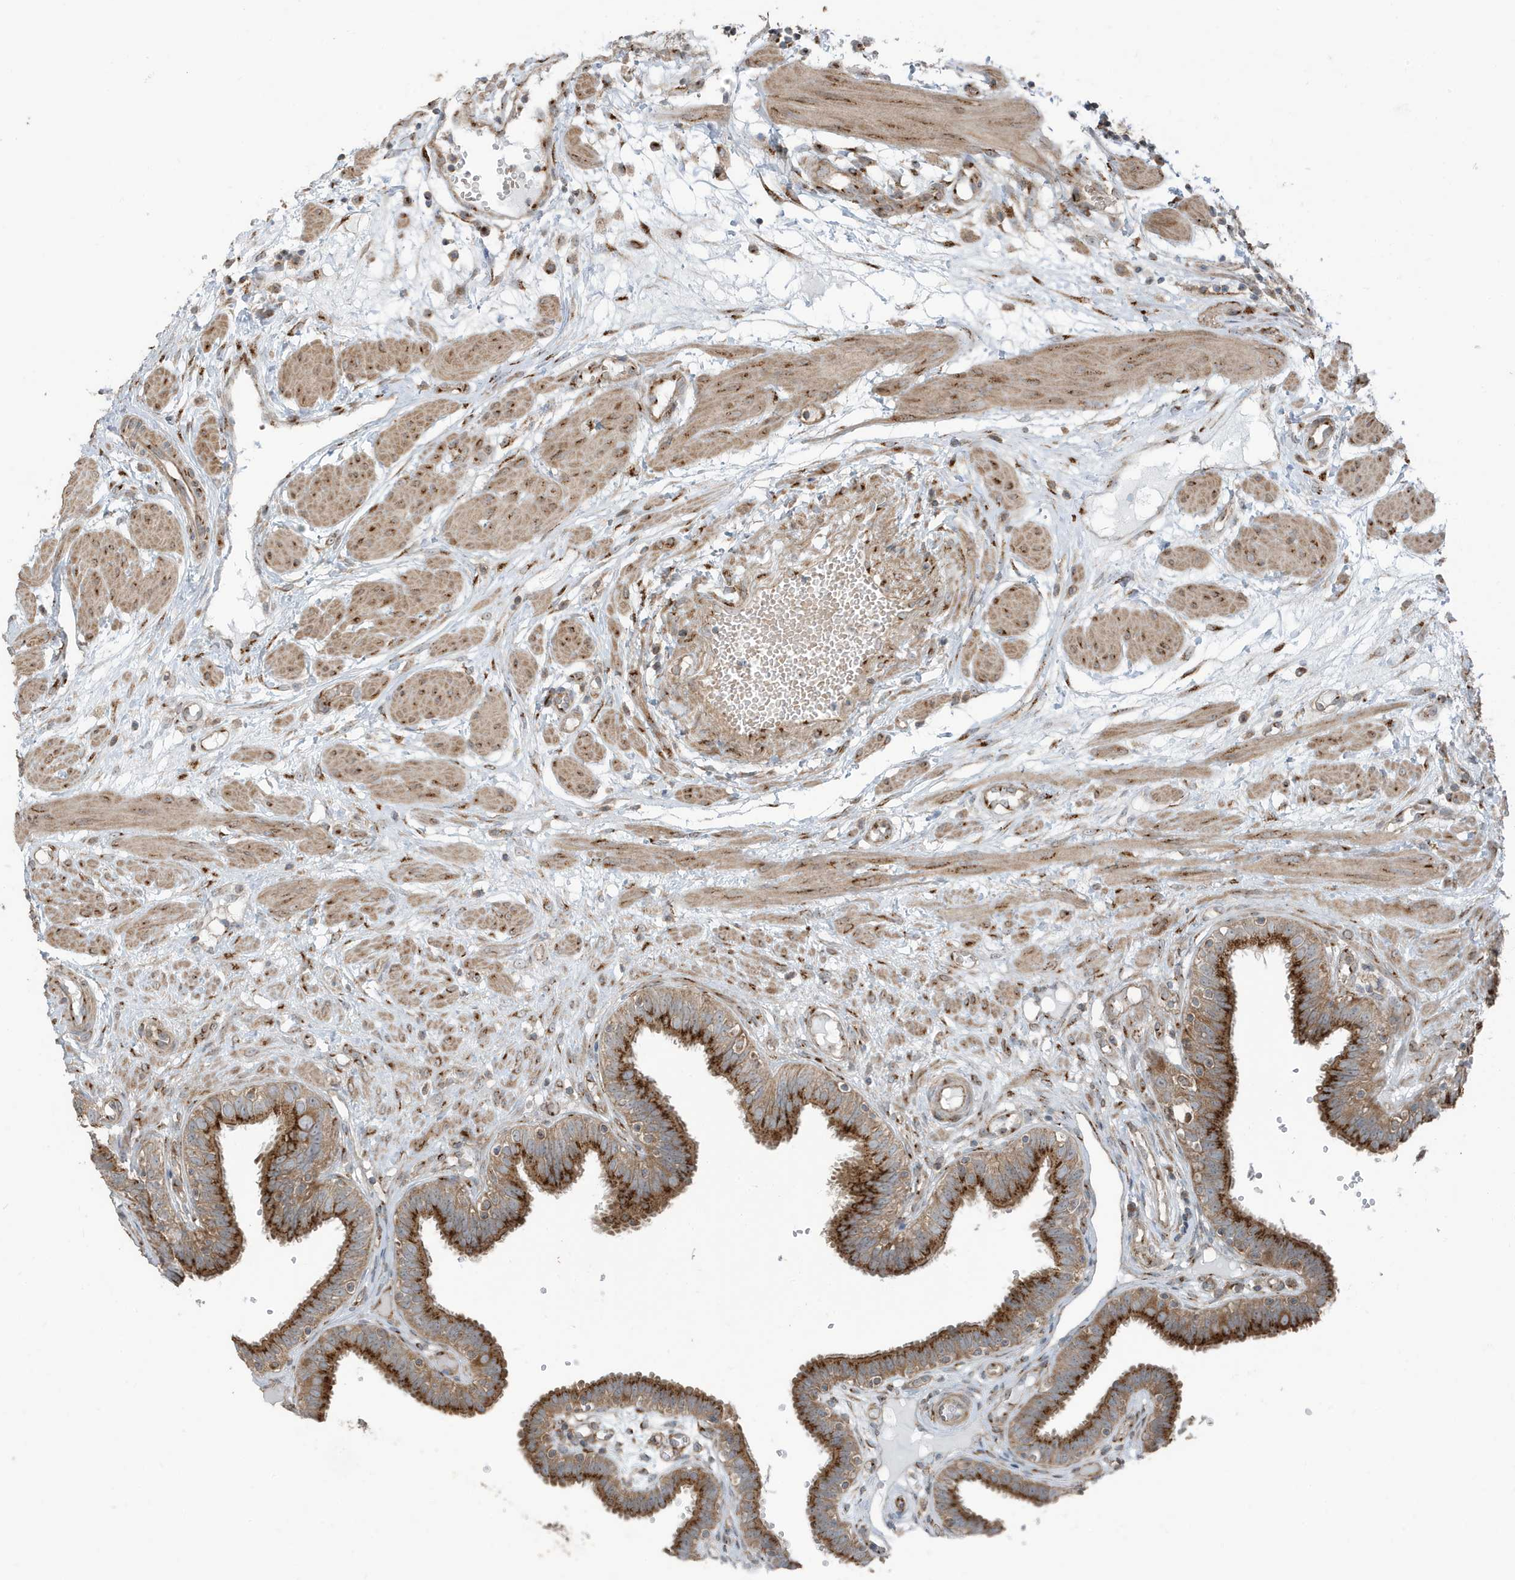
{"staining": {"intensity": "moderate", "quantity": ">75%", "location": "cytoplasmic/membranous"}, "tissue": "fallopian tube", "cell_type": "Glandular cells", "image_type": "normal", "snomed": [{"axis": "morphology", "description": "Normal tissue, NOS"}, {"axis": "topography", "description": "Fallopian tube"}, {"axis": "topography", "description": "Placenta"}], "caption": "Immunohistochemical staining of benign fallopian tube demonstrates medium levels of moderate cytoplasmic/membranous expression in about >75% of glandular cells. (brown staining indicates protein expression, while blue staining denotes nuclei).", "gene": "GOLGA4", "patient": {"sex": "female", "age": 32}}